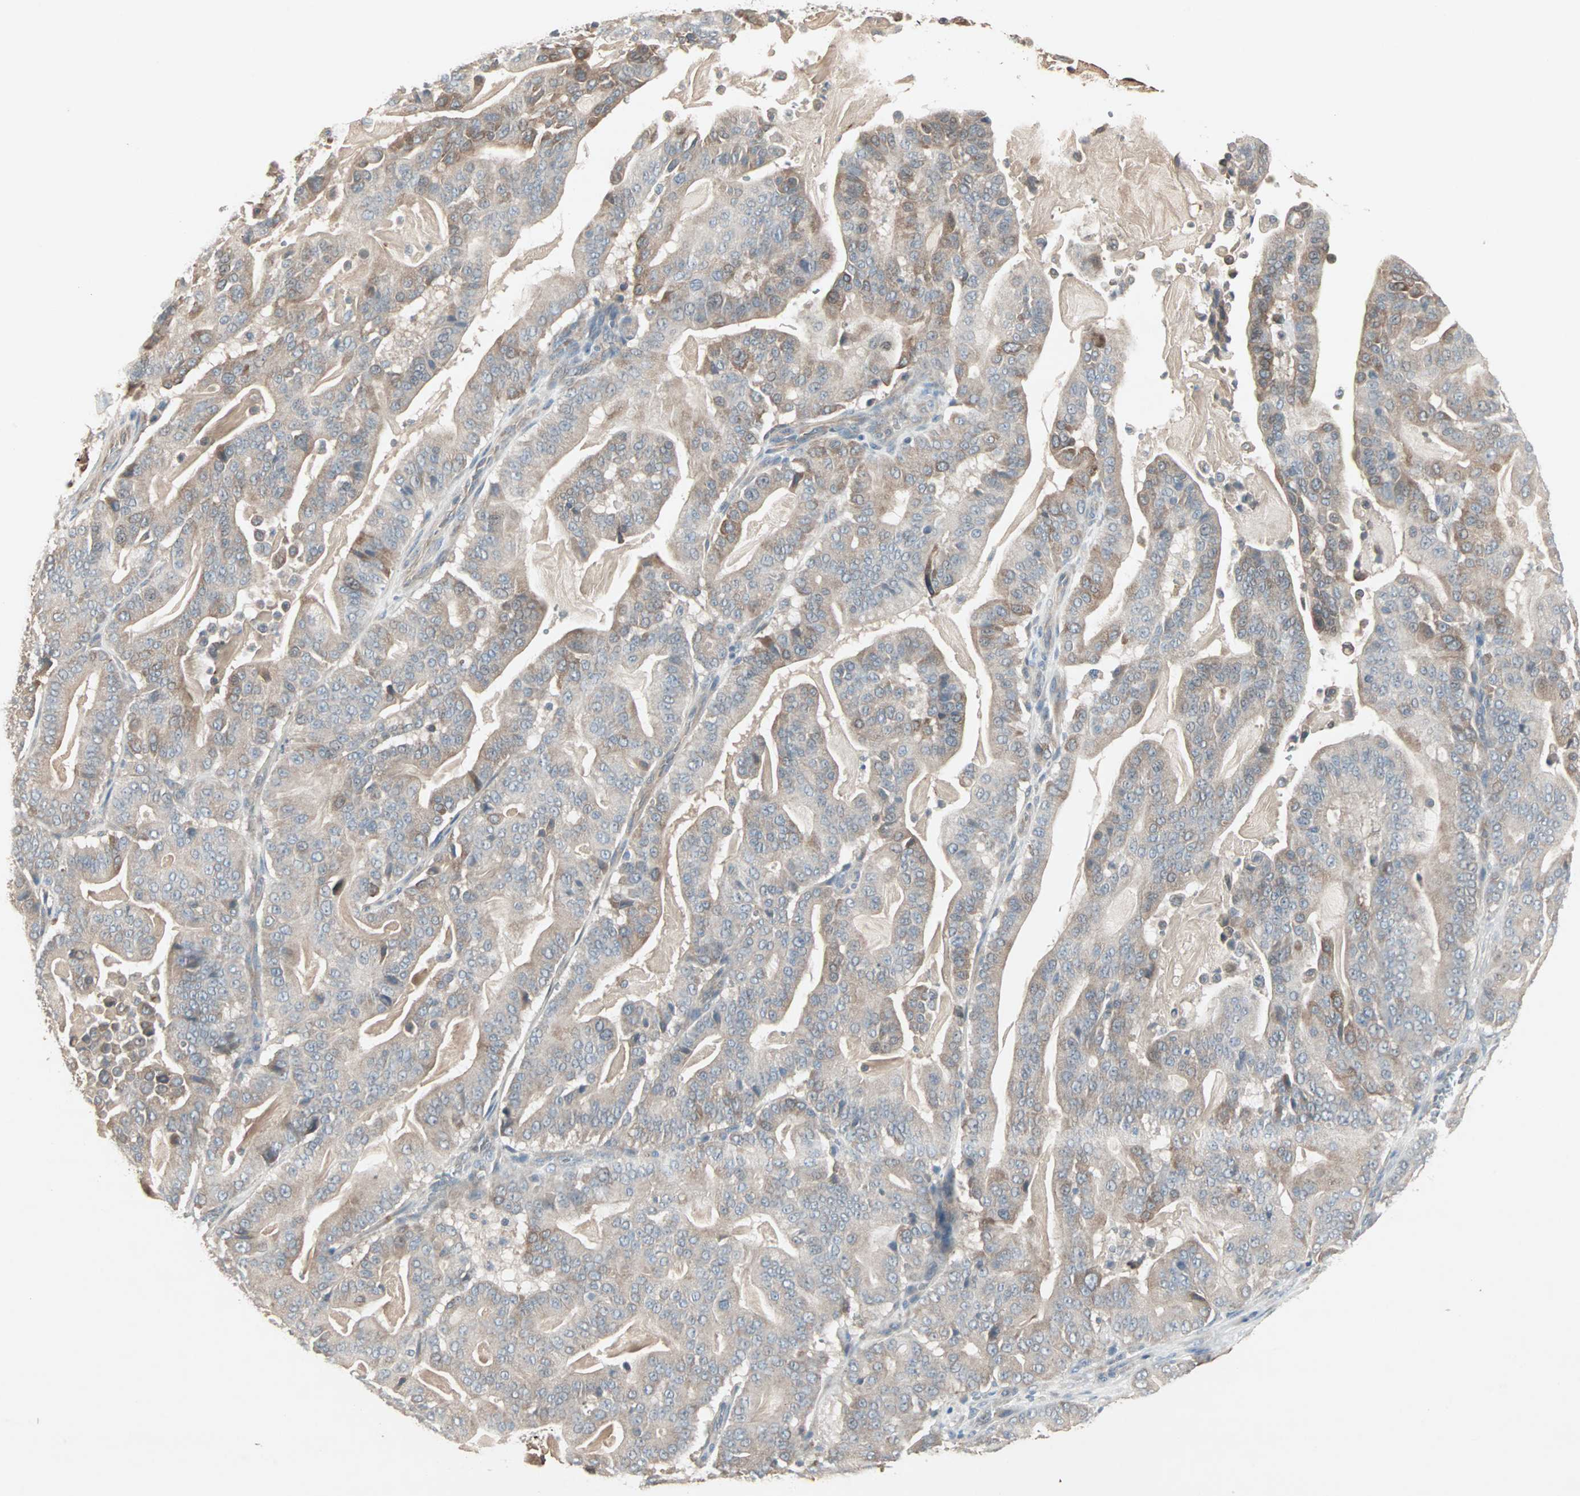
{"staining": {"intensity": "weak", "quantity": "25%-75%", "location": "cytoplasmic/membranous"}, "tissue": "pancreatic cancer", "cell_type": "Tumor cells", "image_type": "cancer", "snomed": [{"axis": "morphology", "description": "Adenocarcinoma, NOS"}, {"axis": "topography", "description": "Pancreas"}], "caption": "A low amount of weak cytoplasmic/membranous staining is present in approximately 25%-75% of tumor cells in pancreatic cancer (adenocarcinoma) tissue.", "gene": "JMJD7-PLA2G4B", "patient": {"sex": "male", "age": 63}}